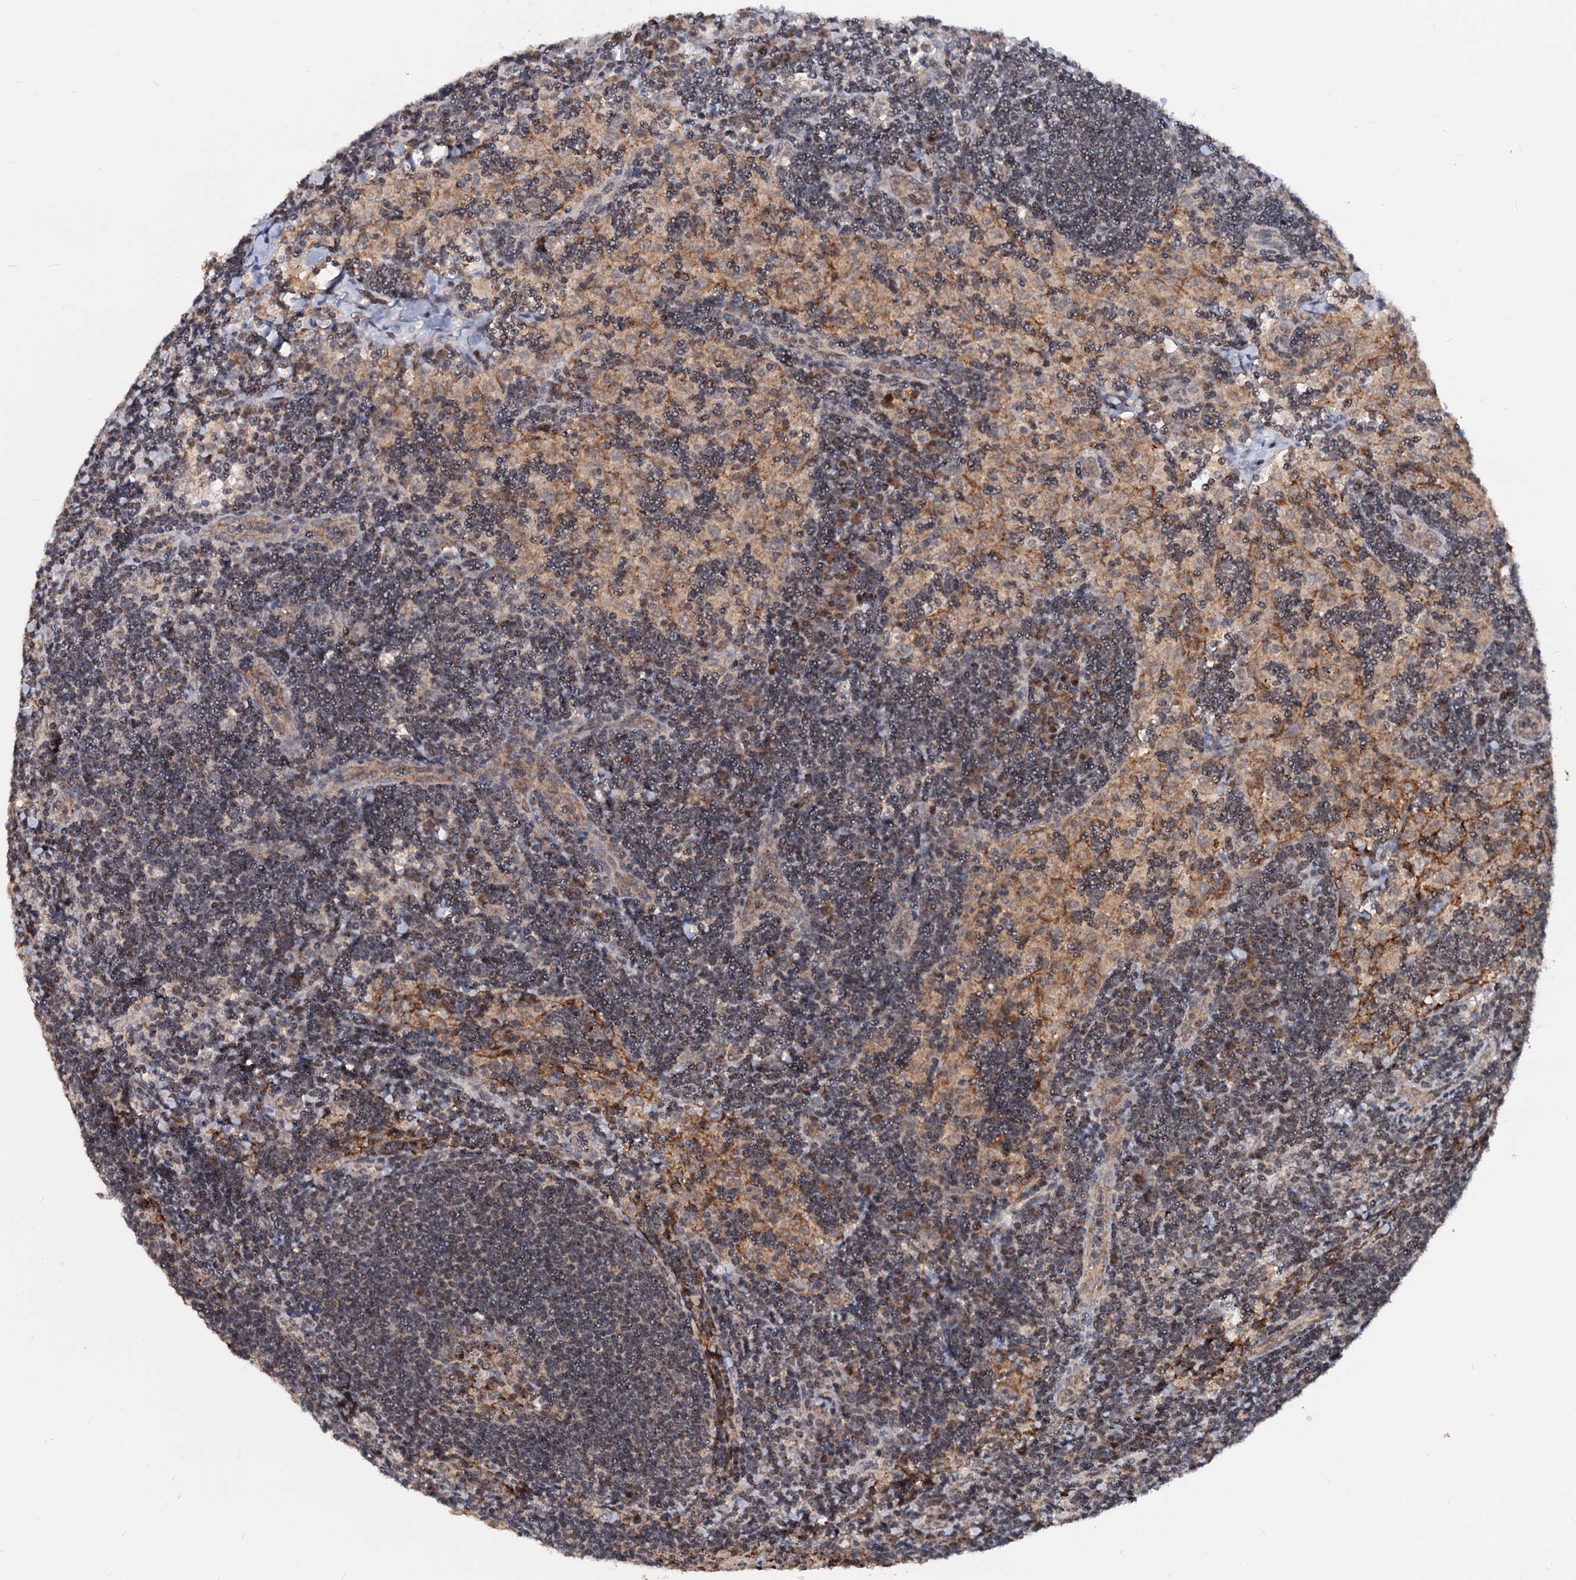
{"staining": {"intensity": "moderate", "quantity": ">75%", "location": "cytoplasmic/membranous"}, "tissue": "lymph node", "cell_type": "Germinal center cells", "image_type": "normal", "snomed": [{"axis": "morphology", "description": "Normal tissue, NOS"}, {"axis": "topography", "description": "Lymph node"}], "caption": "This image shows IHC staining of unremarkable lymph node, with medium moderate cytoplasmic/membranous expression in approximately >75% of germinal center cells.", "gene": "CEP76", "patient": {"sex": "male", "age": 24}}